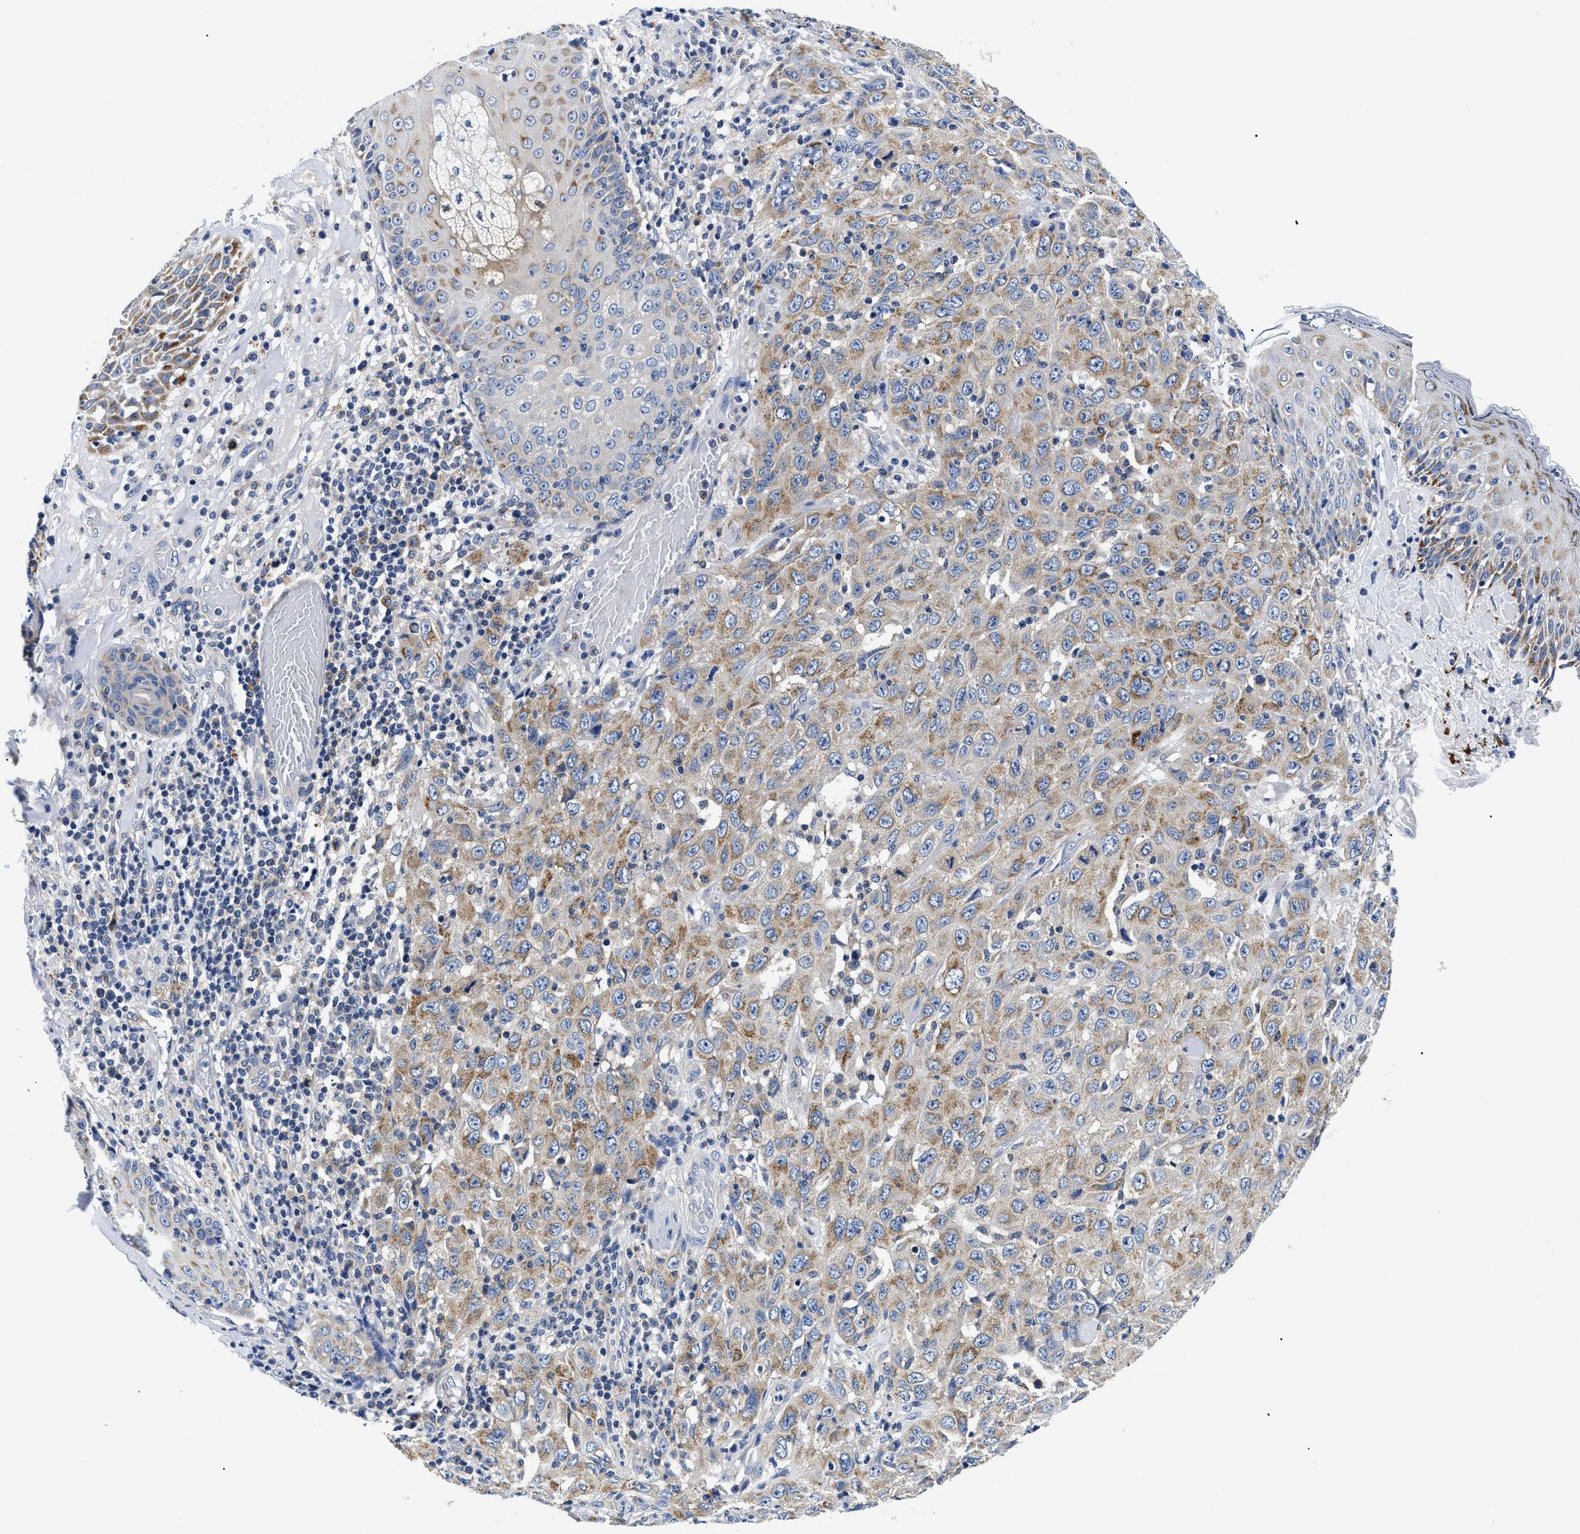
{"staining": {"intensity": "moderate", "quantity": ">75%", "location": "cytoplasmic/membranous"}, "tissue": "skin cancer", "cell_type": "Tumor cells", "image_type": "cancer", "snomed": [{"axis": "morphology", "description": "Squamous cell carcinoma, NOS"}, {"axis": "topography", "description": "Skin"}], "caption": "A brown stain highlights moderate cytoplasmic/membranous positivity of a protein in human skin squamous cell carcinoma tumor cells. (brown staining indicates protein expression, while blue staining denotes nuclei).", "gene": "MEA1", "patient": {"sex": "female", "age": 88}}